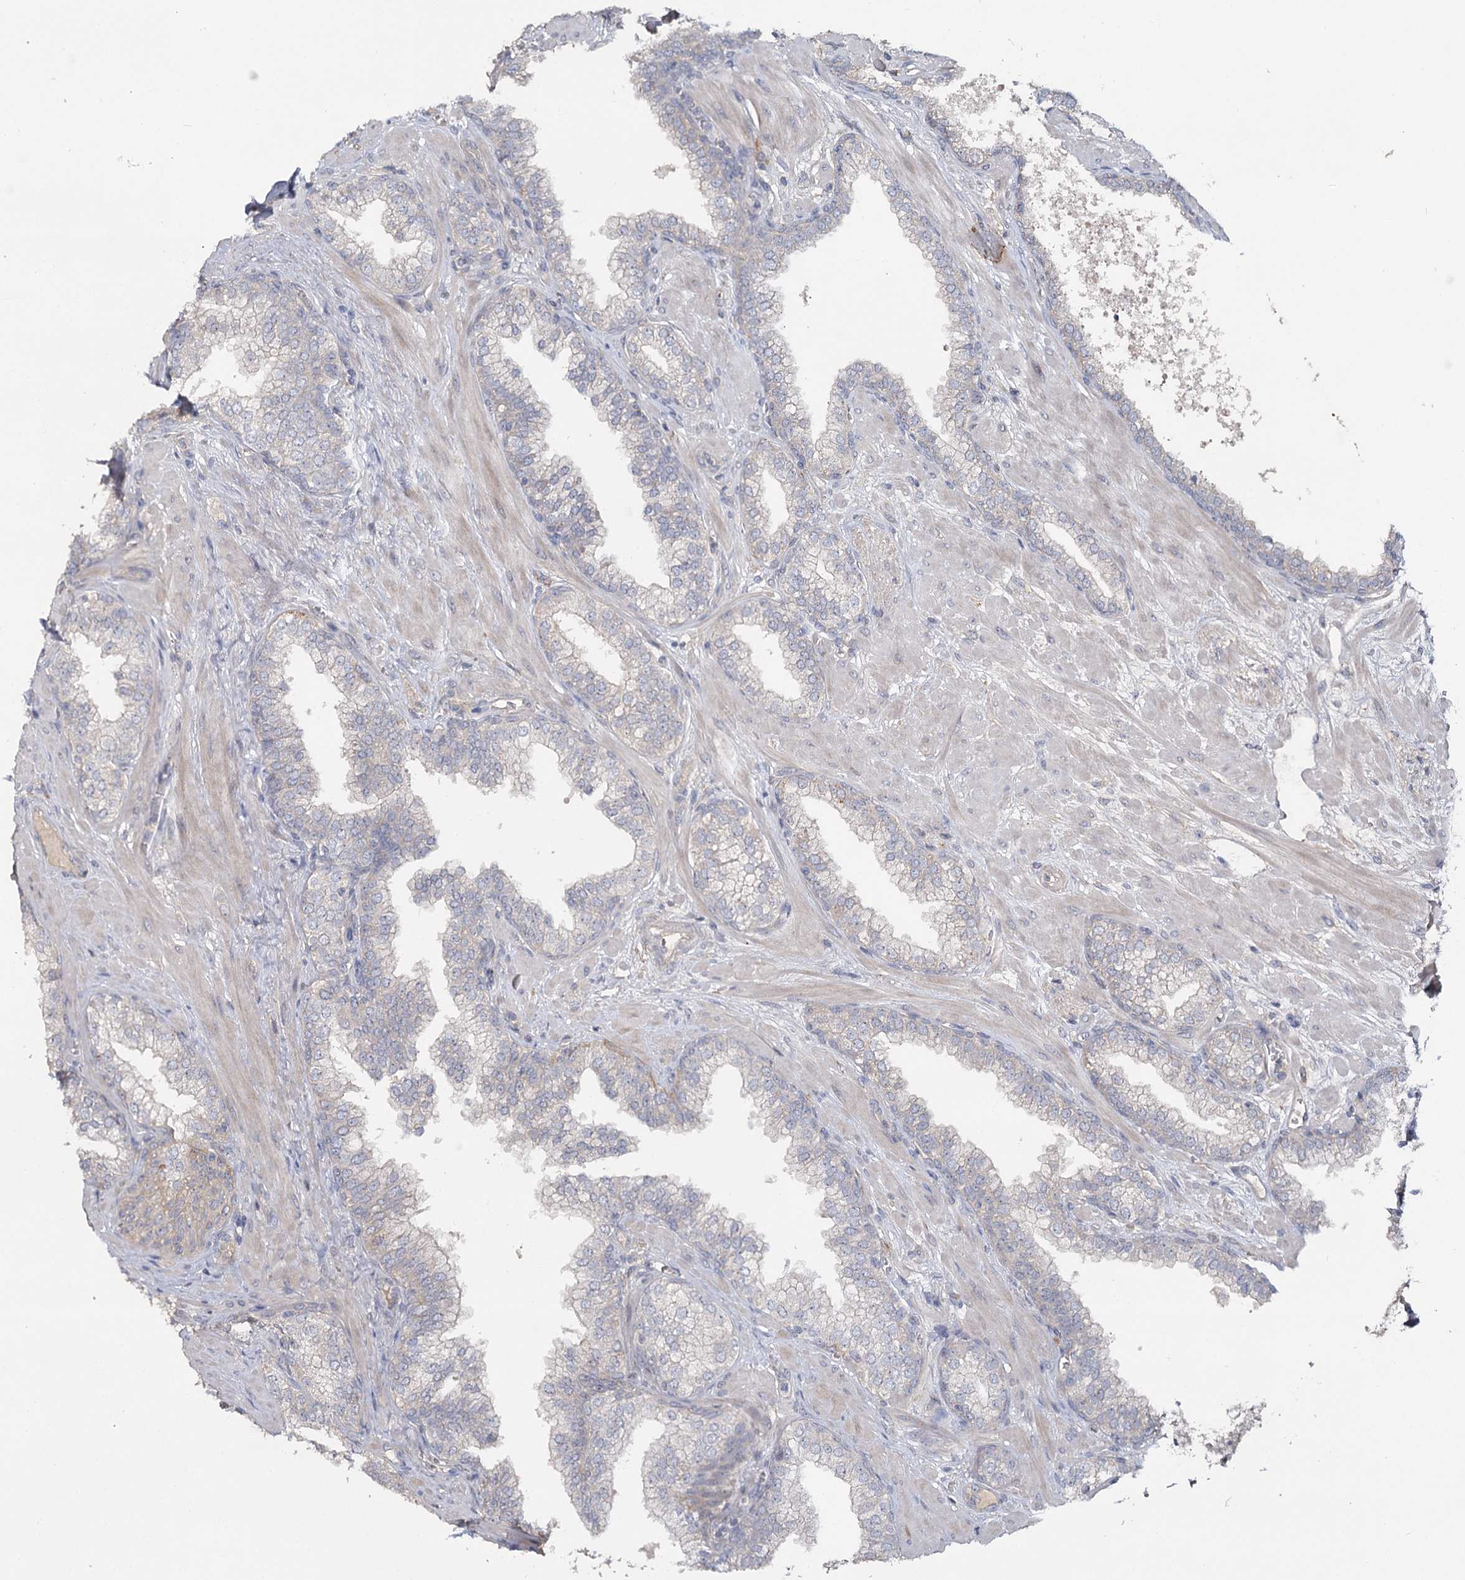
{"staining": {"intensity": "negative", "quantity": "none", "location": "none"}, "tissue": "prostate", "cell_type": "Glandular cells", "image_type": "normal", "snomed": [{"axis": "morphology", "description": "Normal tissue, NOS"}, {"axis": "topography", "description": "Prostate"}], "caption": "A high-resolution histopathology image shows immunohistochemistry staining of unremarkable prostate, which demonstrates no significant expression in glandular cells.", "gene": "ANGPTL5", "patient": {"sex": "male", "age": 60}}